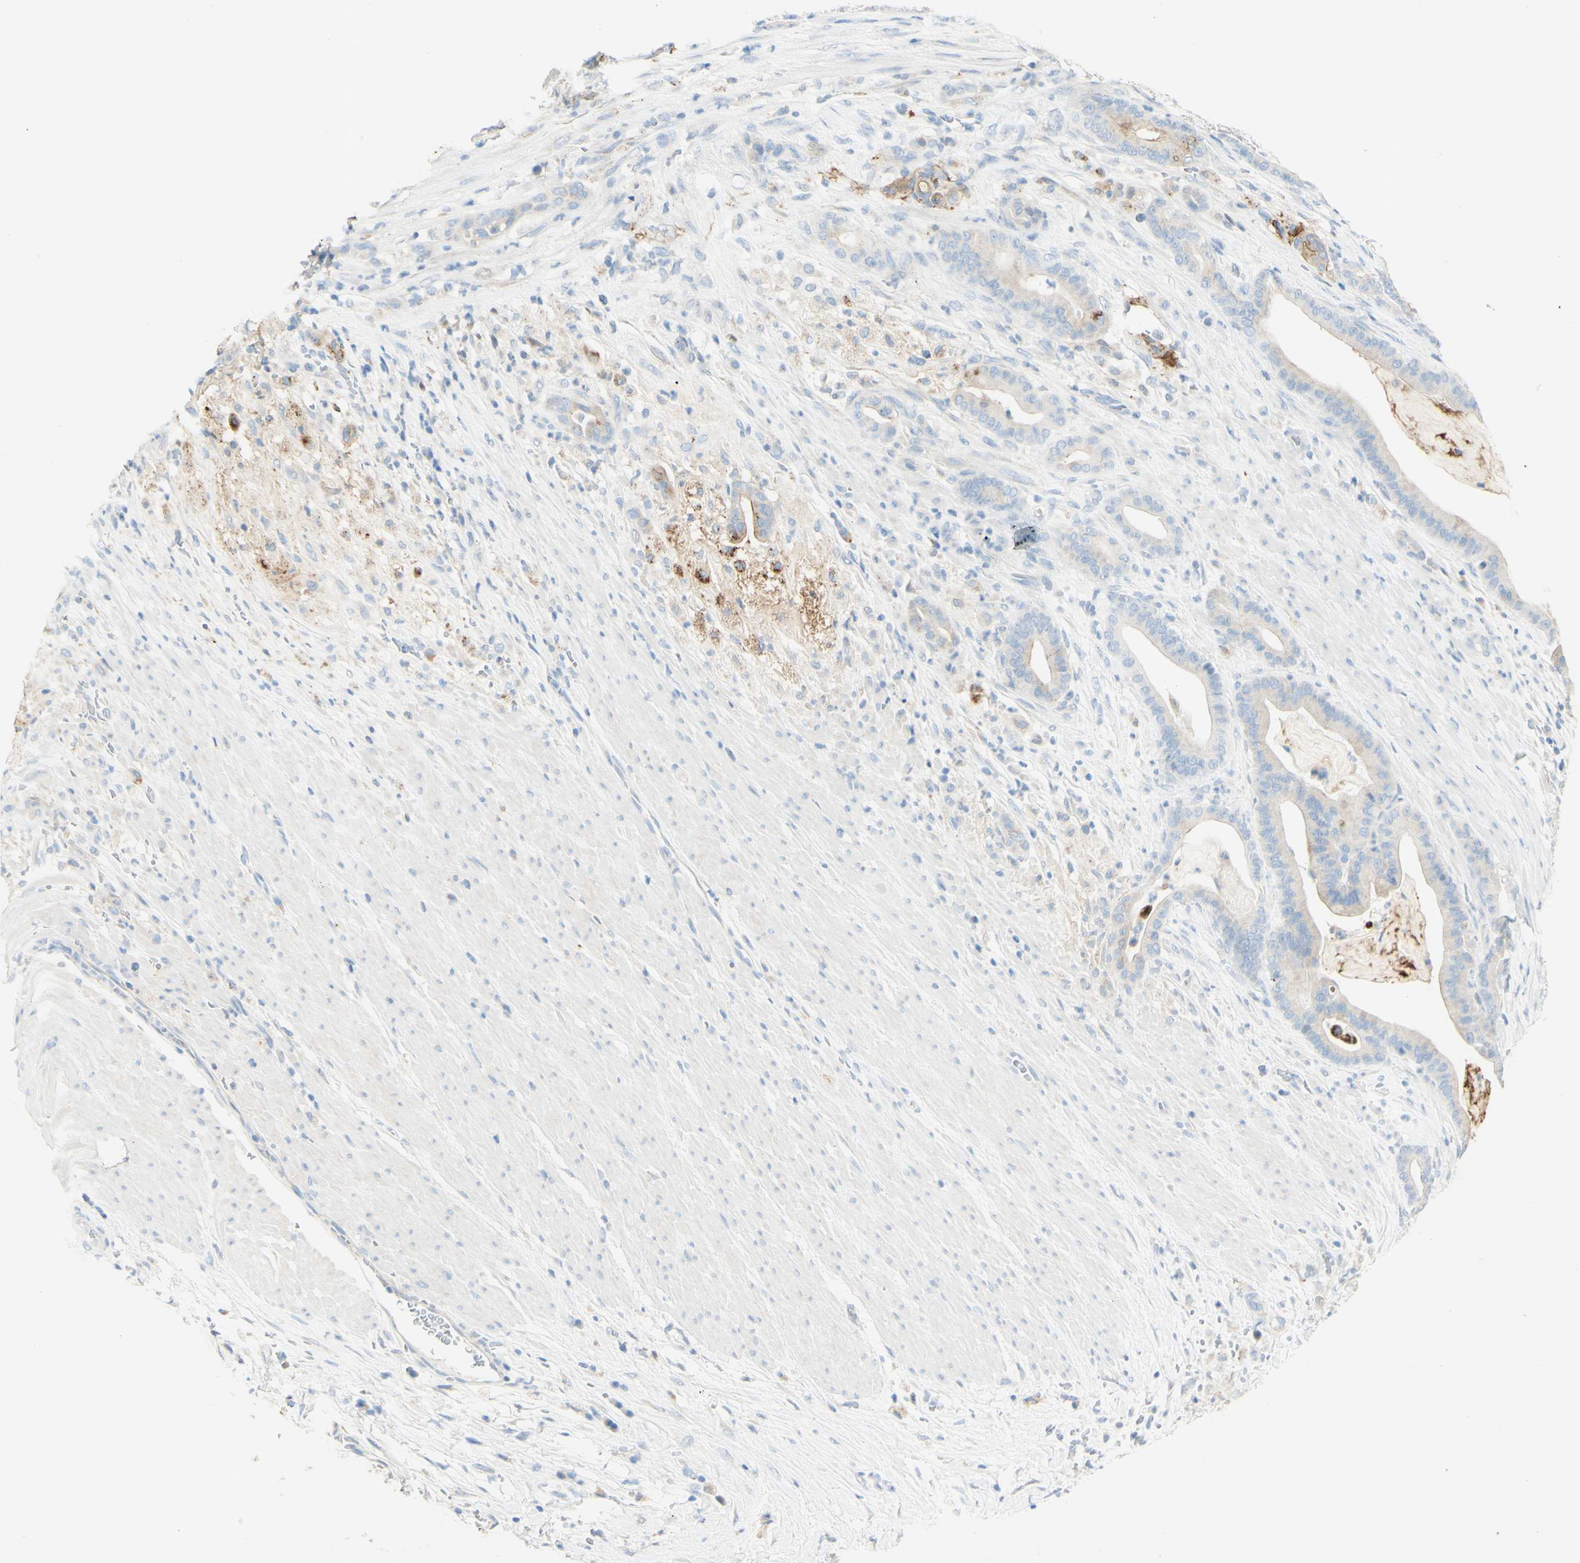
{"staining": {"intensity": "weak", "quantity": "<25%", "location": "cytoplasmic/membranous"}, "tissue": "pancreatic cancer", "cell_type": "Tumor cells", "image_type": "cancer", "snomed": [{"axis": "morphology", "description": "Adenocarcinoma, NOS"}, {"axis": "topography", "description": "Pancreas"}], "caption": "The immunohistochemistry image has no significant positivity in tumor cells of adenocarcinoma (pancreatic) tissue. Brightfield microscopy of immunohistochemistry (IHC) stained with DAB (brown) and hematoxylin (blue), captured at high magnification.", "gene": "TSPAN1", "patient": {"sex": "male", "age": 63}}